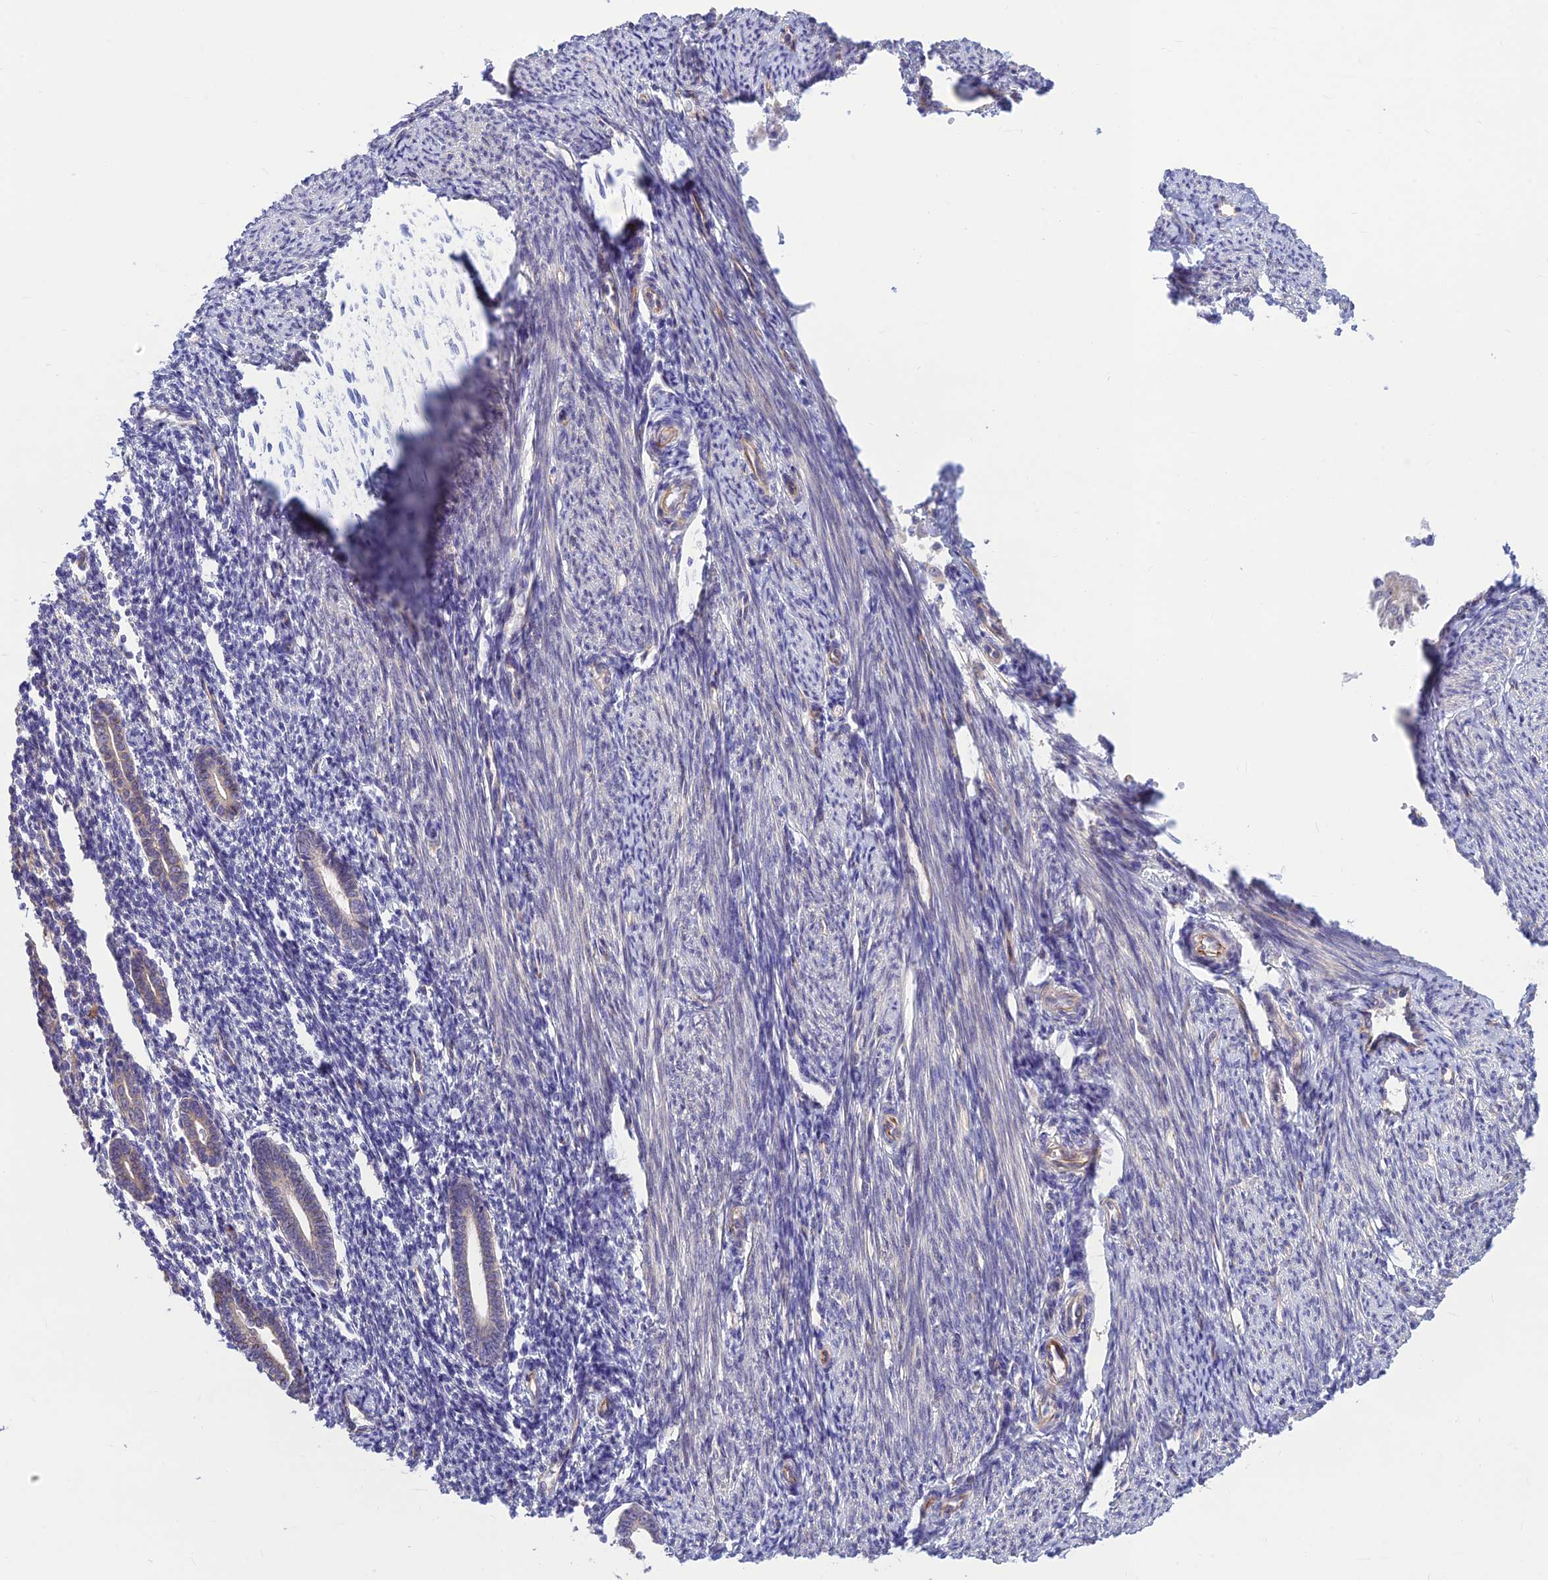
{"staining": {"intensity": "weak", "quantity": "<25%", "location": "cytoplasmic/membranous"}, "tissue": "endometrium", "cell_type": "Cells in endometrial stroma", "image_type": "normal", "snomed": [{"axis": "morphology", "description": "Normal tissue, NOS"}, {"axis": "topography", "description": "Endometrium"}], "caption": "Endometrium stained for a protein using immunohistochemistry shows no positivity cells in endometrial stroma.", "gene": "ST8SIA5", "patient": {"sex": "female", "age": 56}}